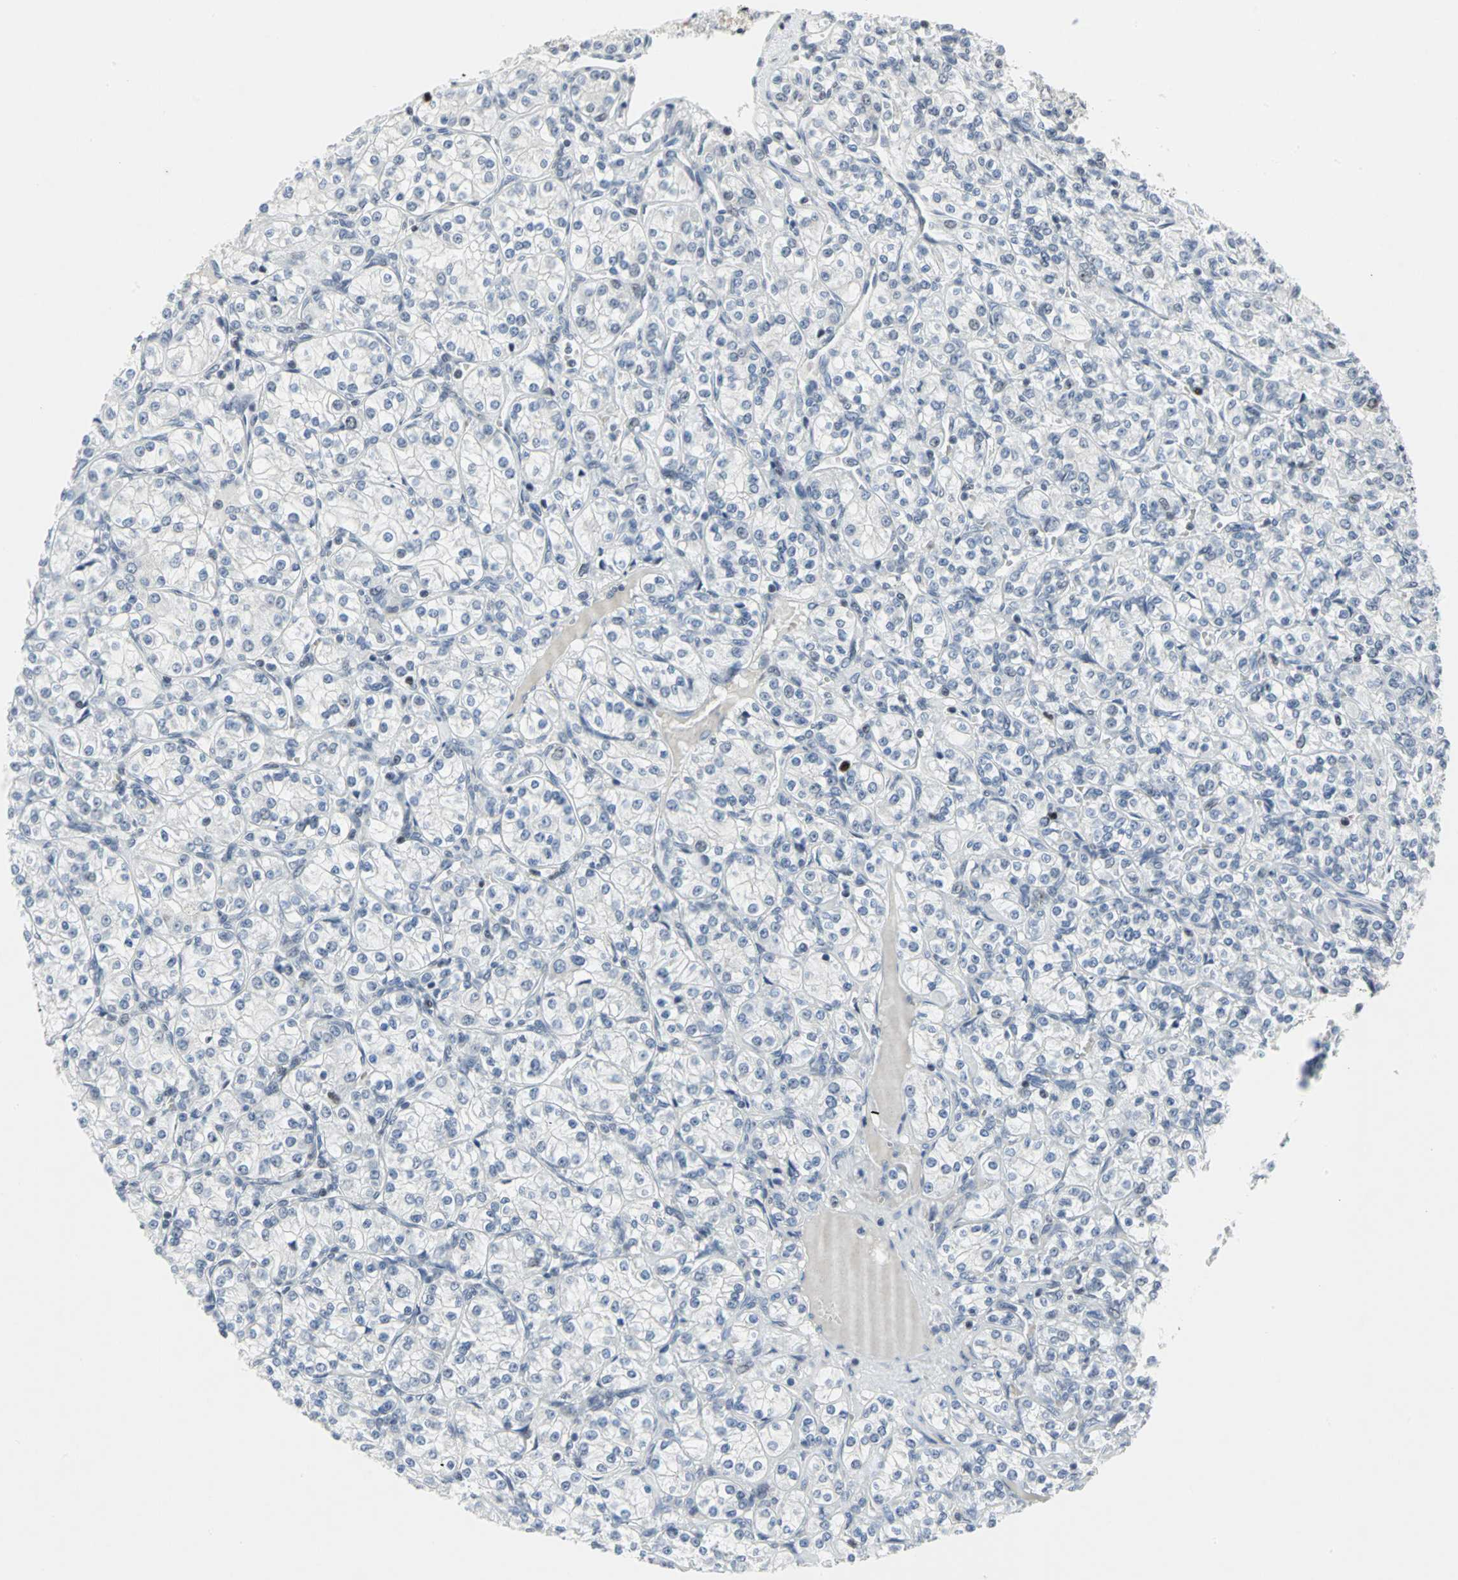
{"staining": {"intensity": "negative", "quantity": "none", "location": "none"}, "tissue": "renal cancer", "cell_type": "Tumor cells", "image_type": "cancer", "snomed": [{"axis": "morphology", "description": "Adenocarcinoma, NOS"}, {"axis": "topography", "description": "Kidney"}], "caption": "High magnification brightfield microscopy of renal adenocarcinoma stained with DAB (3,3'-diaminobenzidine) (brown) and counterstained with hematoxylin (blue): tumor cells show no significant positivity.", "gene": "RPA1", "patient": {"sex": "male", "age": 77}}